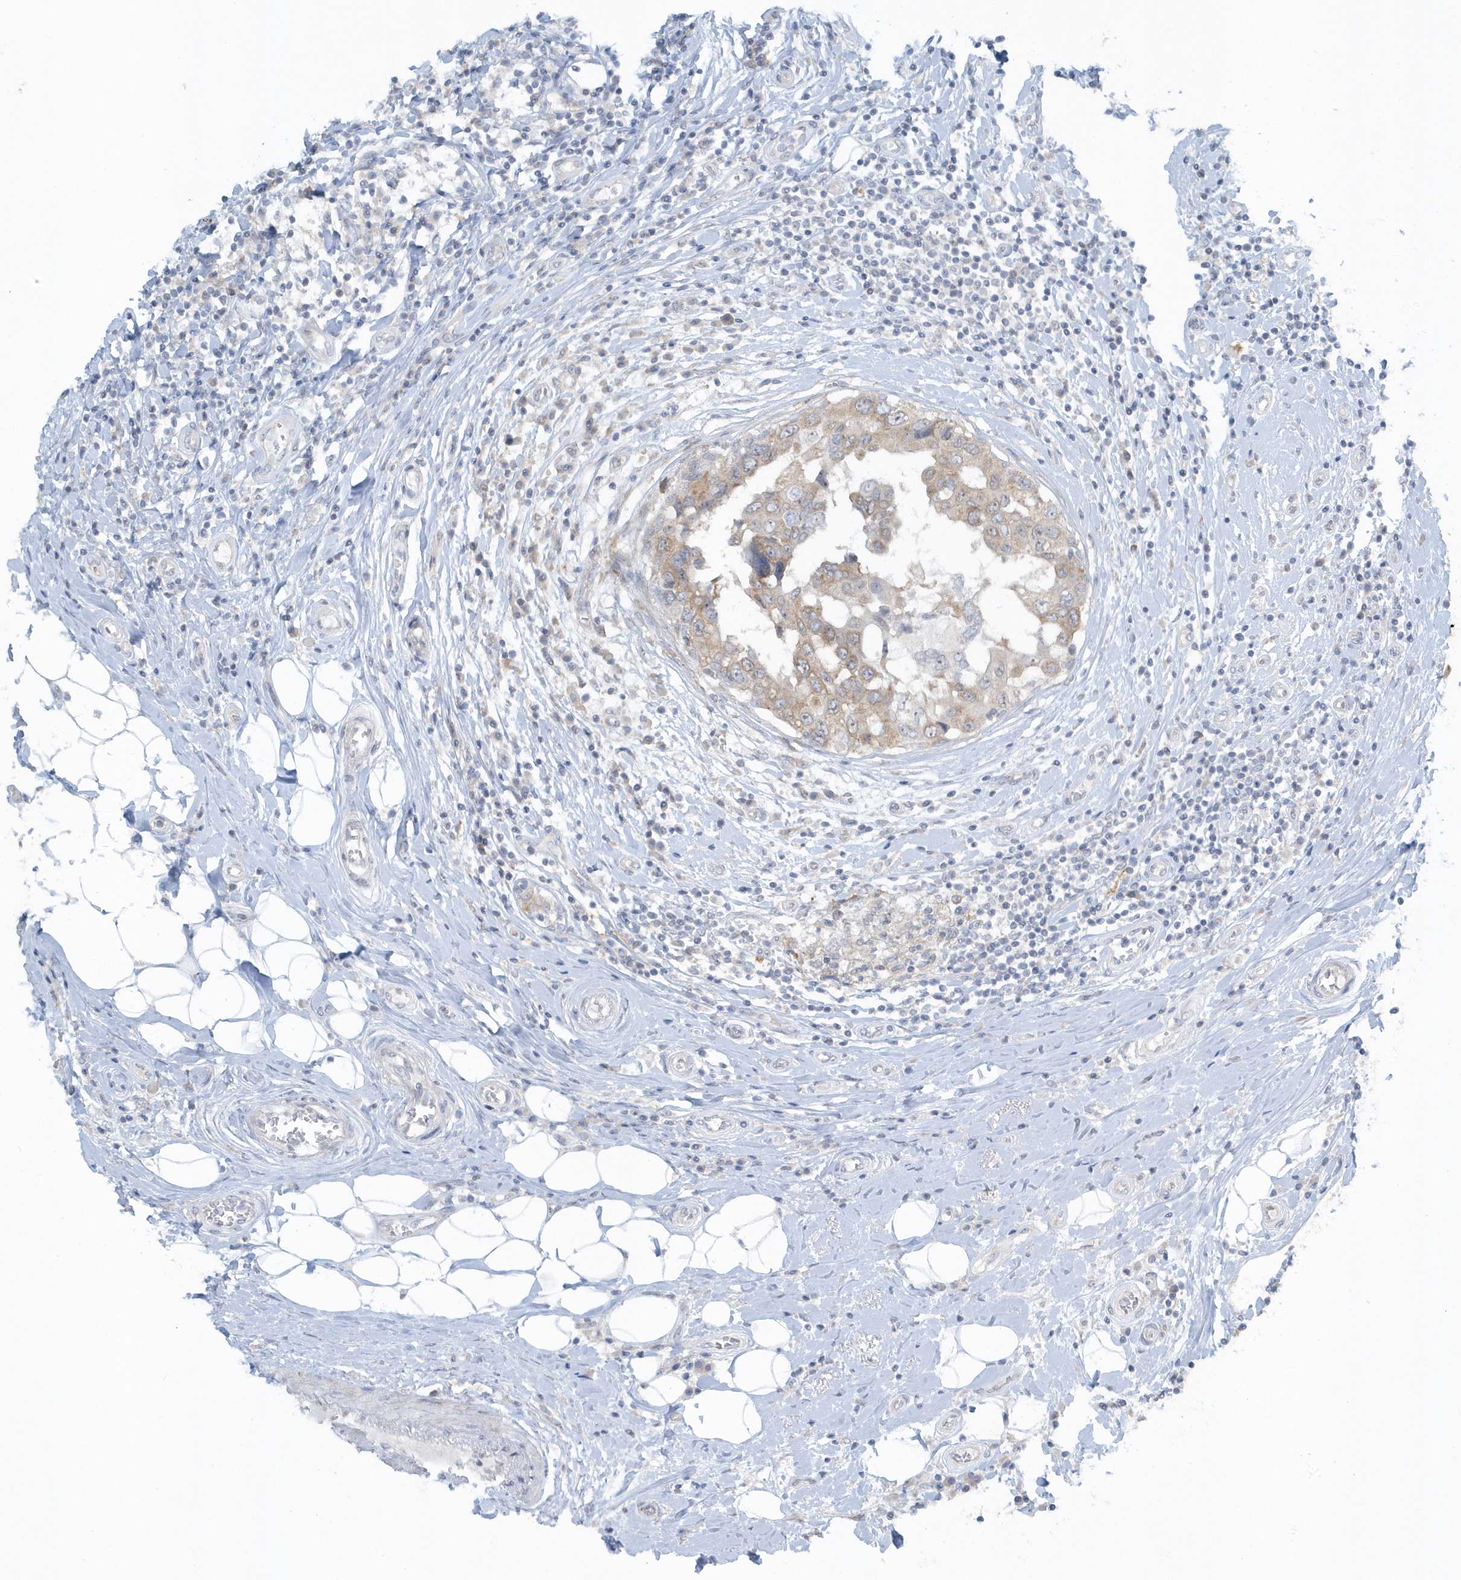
{"staining": {"intensity": "moderate", "quantity": ">75%", "location": "cytoplasmic/membranous,nuclear"}, "tissue": "breast cancer", "cell_type": "Tumor cells", "image_type": "cancer", "snomed": [{"axis": "morphology", "description": "Duct carcinoma"}, {"axis": "topography", "description": "Breast"}], "caption": "Human breast infiltrating ductal carcinoma stained with a protein marker reveals moderate staining in tumor cells.", "gene": "SCN3A", "patient": {"sex": "female", "age": 27}}